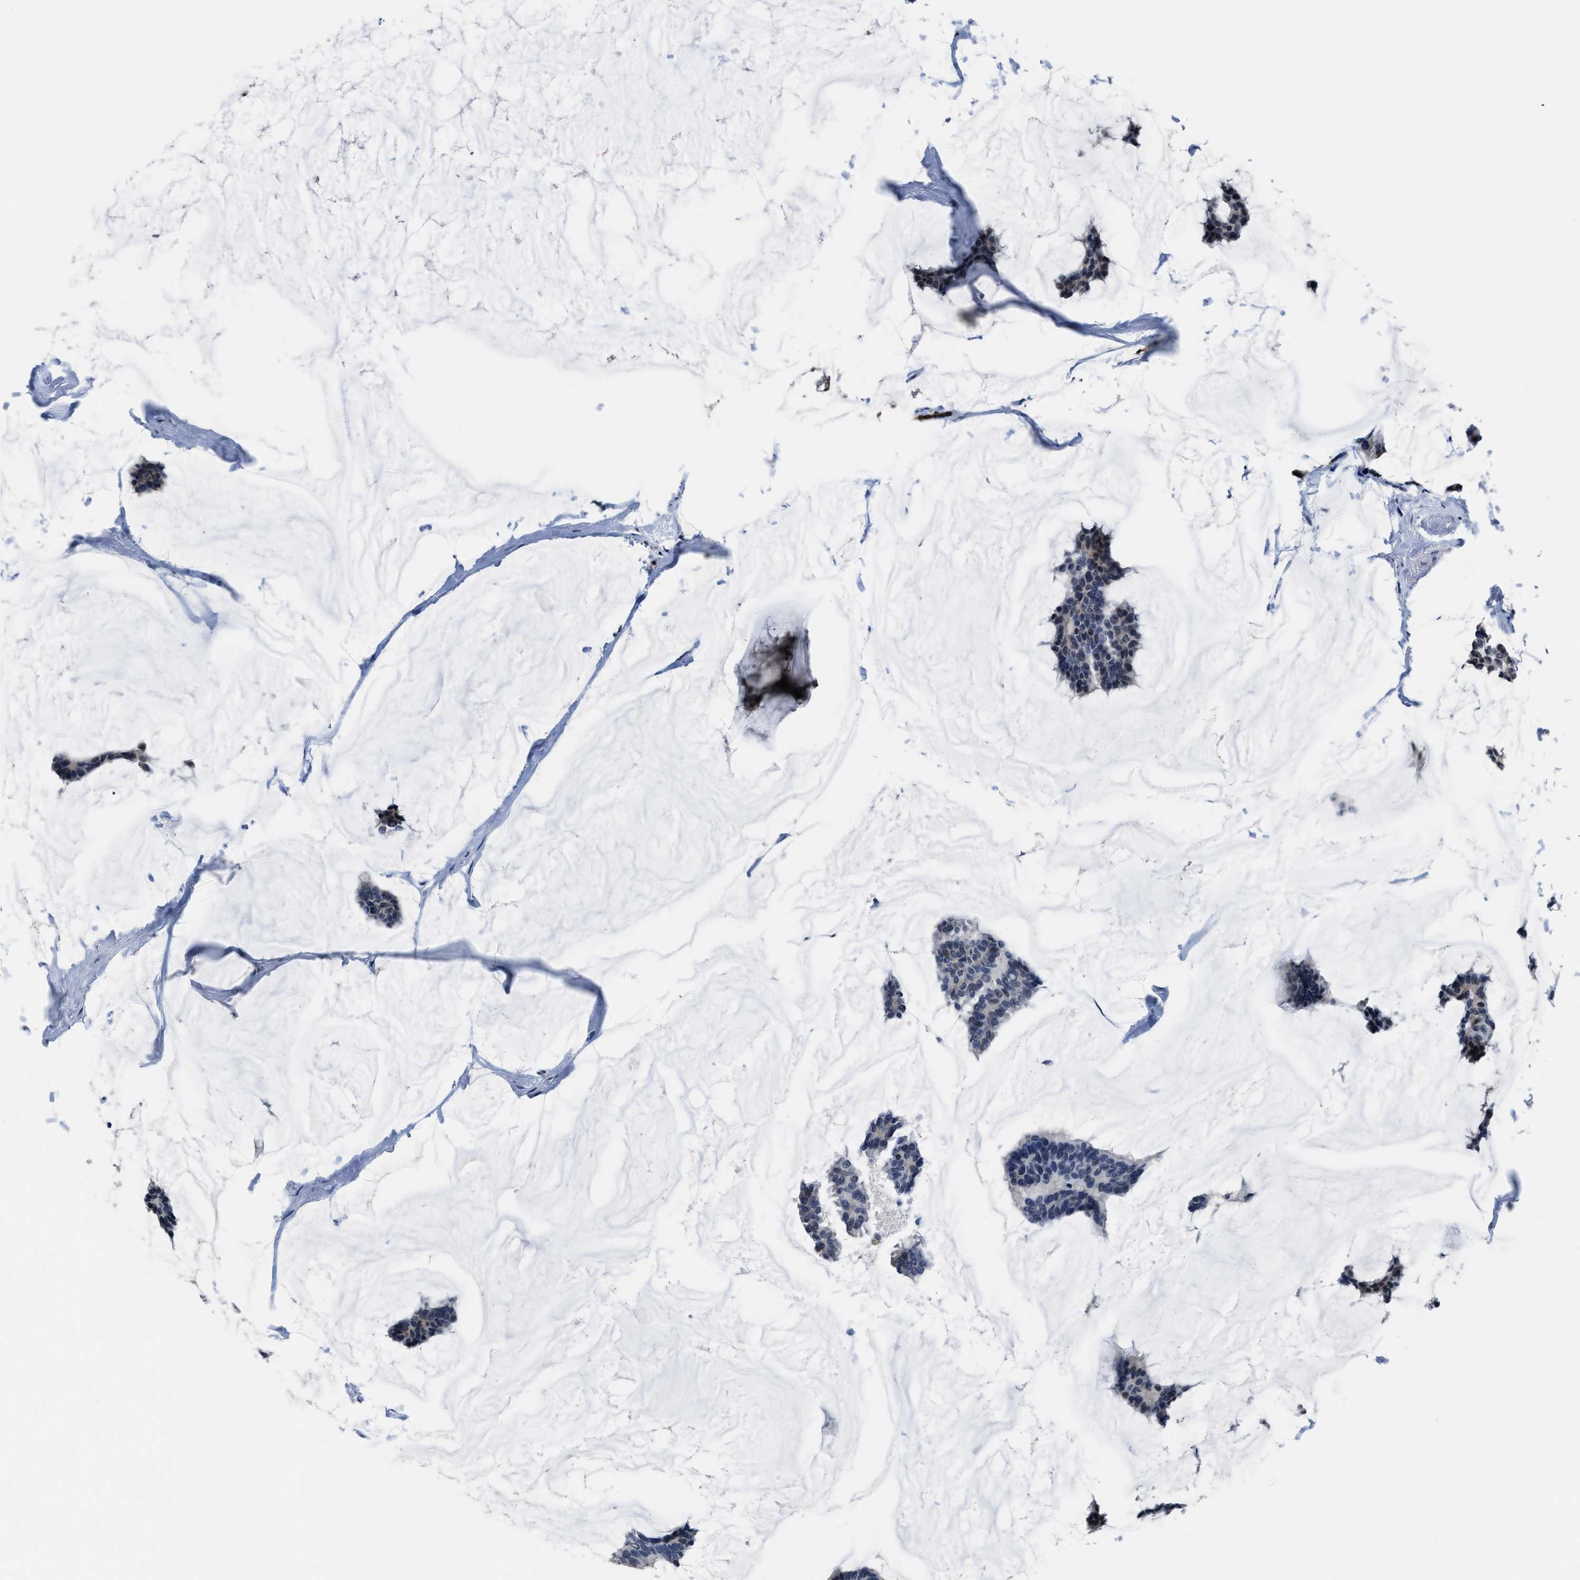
{"staining": {"intensity": "weak", "quantity": "<25%", "location": "cytoplasmic/membranous"}, "tissue": "breast cancer", "cell_type": "Tumor cells", "image_type": "cancer", "snomed": [{"axis": "morphology", "description": "Duct carcinoma"}, {"axis": "topography", "description": "Breast"}], "caption": "DAB (3,3'-diaminobenzidine) immunohistochemical staining of human invasive ductal carcinoma (breast) shows no significant staining in tumor cells. Nuclei are stained in blue.", "gene": "MARCKSL1", "patient": {"sex": "female", "age": 93}}